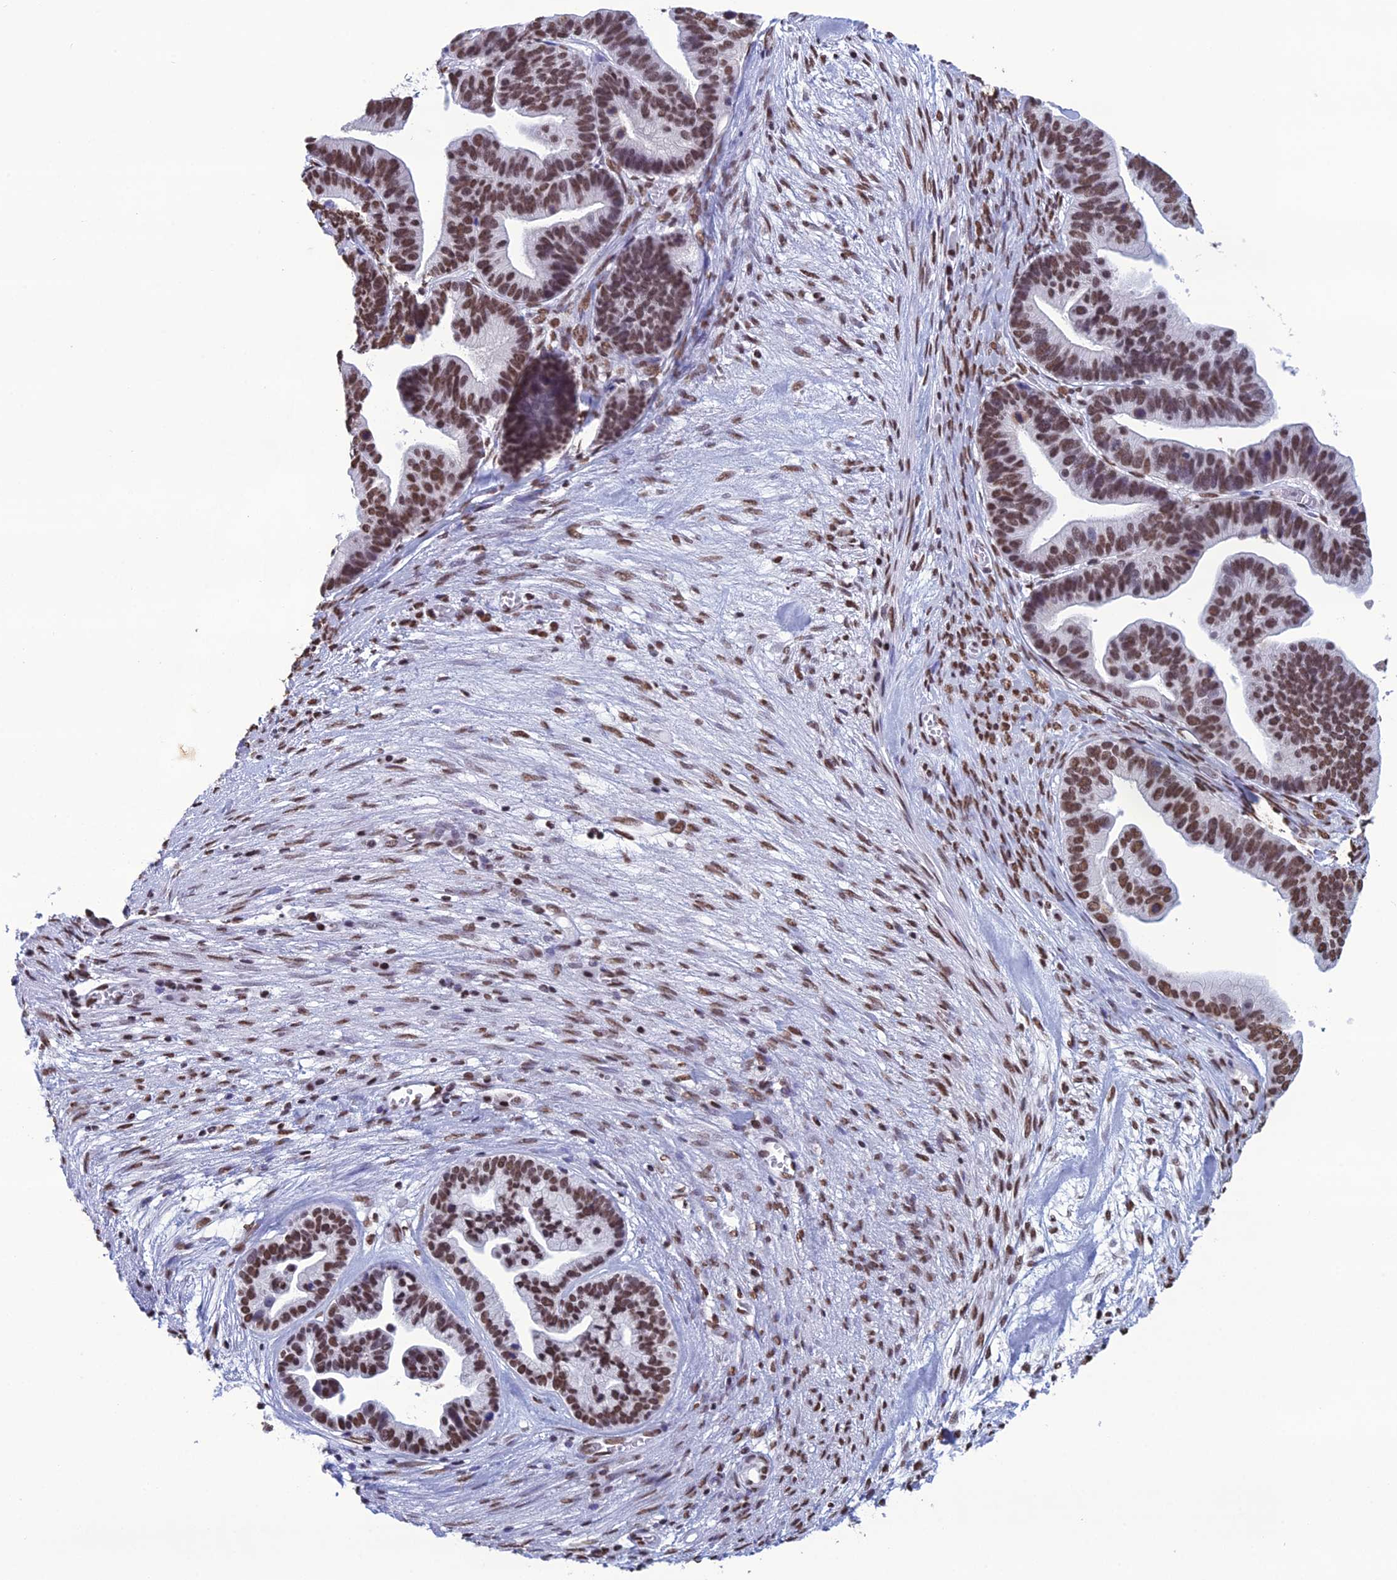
{"staining": {"intensity": "strong", "quantity": ">75%", "location": "nuclear"}, "tissue": "ovarian cancer", "cell_type": "Tumor cells", "image_type": "cancer", "snomed": [{"axis": "morphology", "description": "Cystadenocarcinoma, serous, NOS"}, {"axis": "topography", "description": "Ovary"}], "caption": "Protein analysis of ovarian cancer tissue demonstrates strong nuclear expression in approximately >75% of tumor cells.", "gene": "PRAMEF12", "patient": {"sex": "female", "age": 56}}